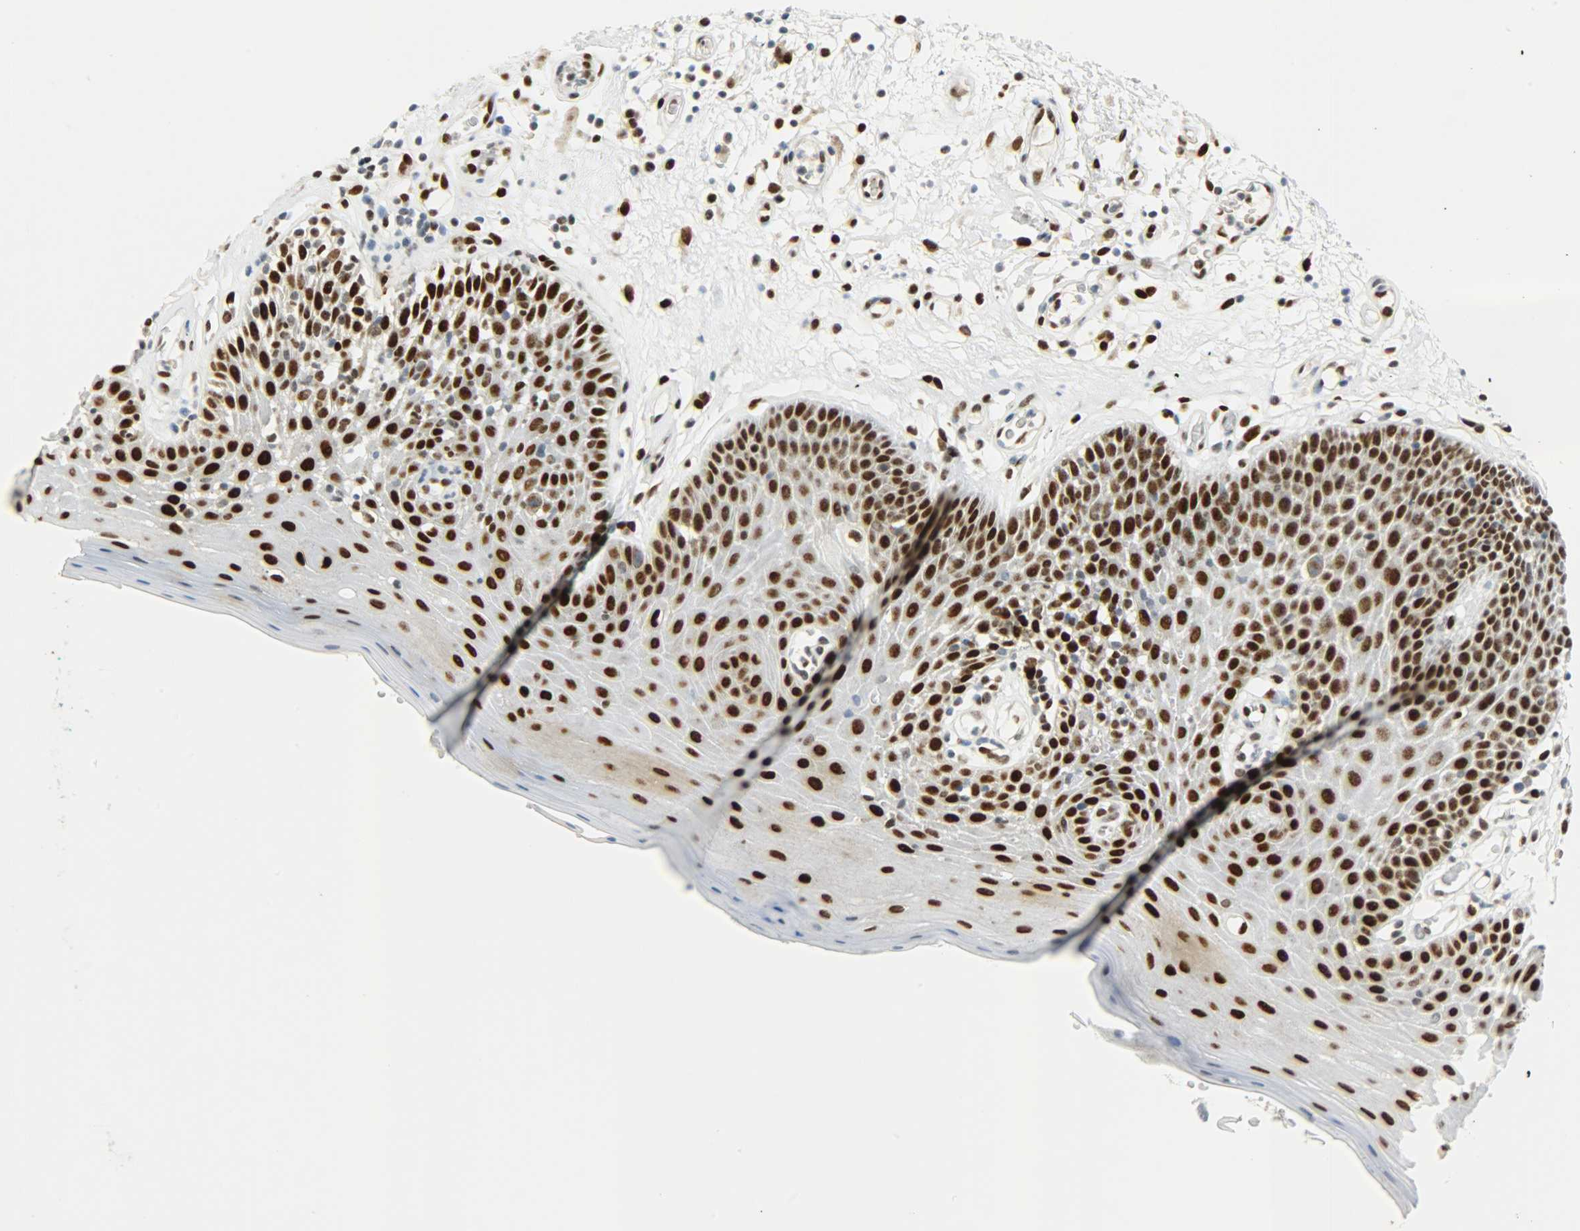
{"staining": {"intensity": "moderate", "quantity": ">75%", "location": "nuclear"}, "tissue": "oral mucosa", "cell_type": "Squamous epithelial cells", "image_type": "normal", "snomed": [{"axis": "morphology", "description": "Normal tissue, NOS"}, {"axis": "morphology", "description": "Squamous cell carcinoma, NOS"}, {"axis": "topography", "description": "Skeletal muscle"}, {"axis": "topography", "description": "Oral tissue"}, {"axis": "topography", "description": "Head-Neck"}], "caption": "A brown stain labels moderate nuclear positivity of a protein in squamous epithelial cells of benign human oral mucosa.", "gene": "JUNB", "patient": {"sex": "male", "age": 71}}